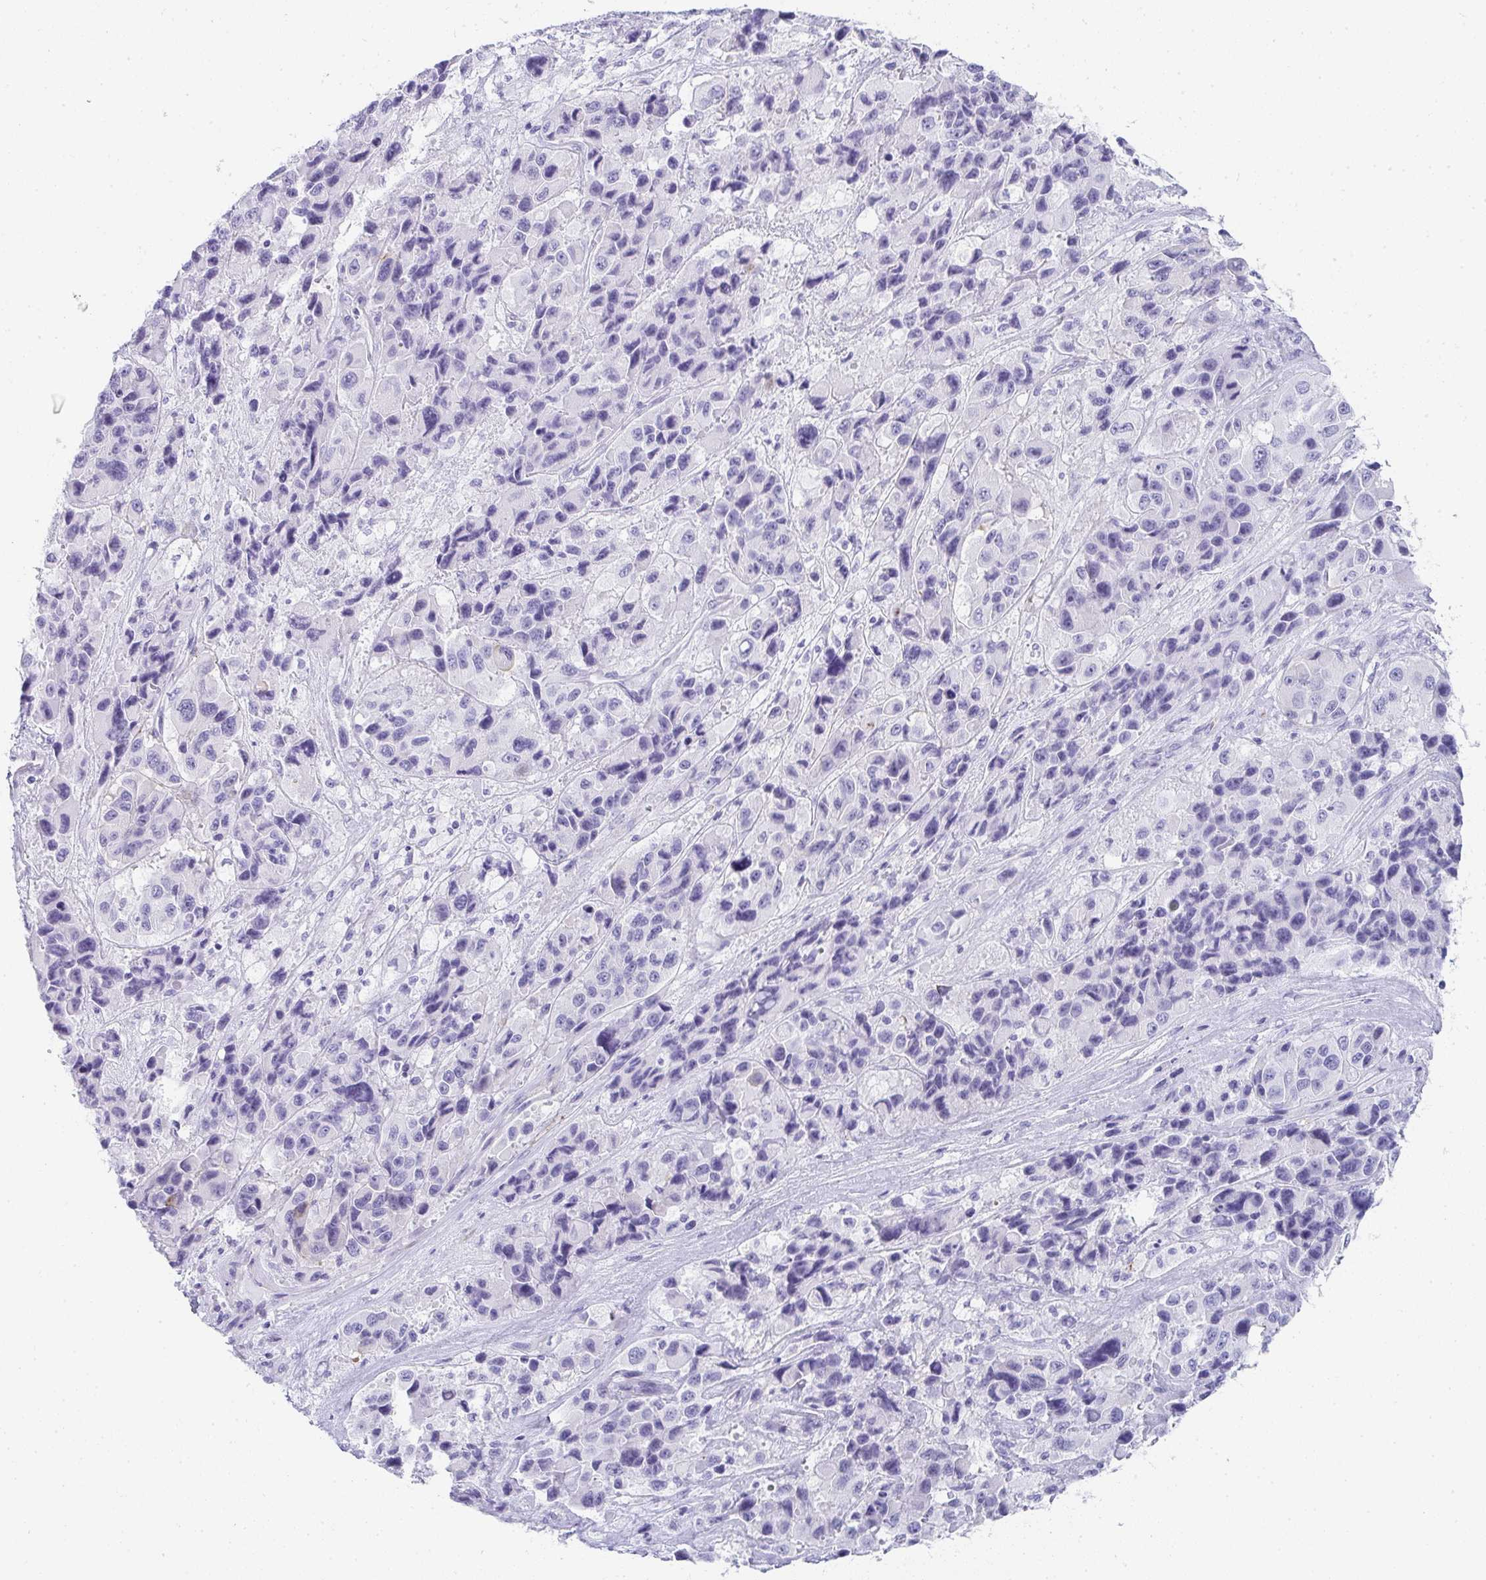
{"staining": {"intensity": "negative", "quantity": "none", "location": "none"}, "tissue": "melanoma", "cell_type": "Tumor cells", "image_type": "cancer", "snomed": [{"axis": "morphology", "description": "Malignant melanoma, Metastatic site"}, {"axis": "topography", "description": "Lymph node"}], "caption": "This is an immunohistochemistry histopathology image of melanoma. There is no staining in tumor cells.", "gene": "PRND", "patient": {"sex": "female", "age": 65}}